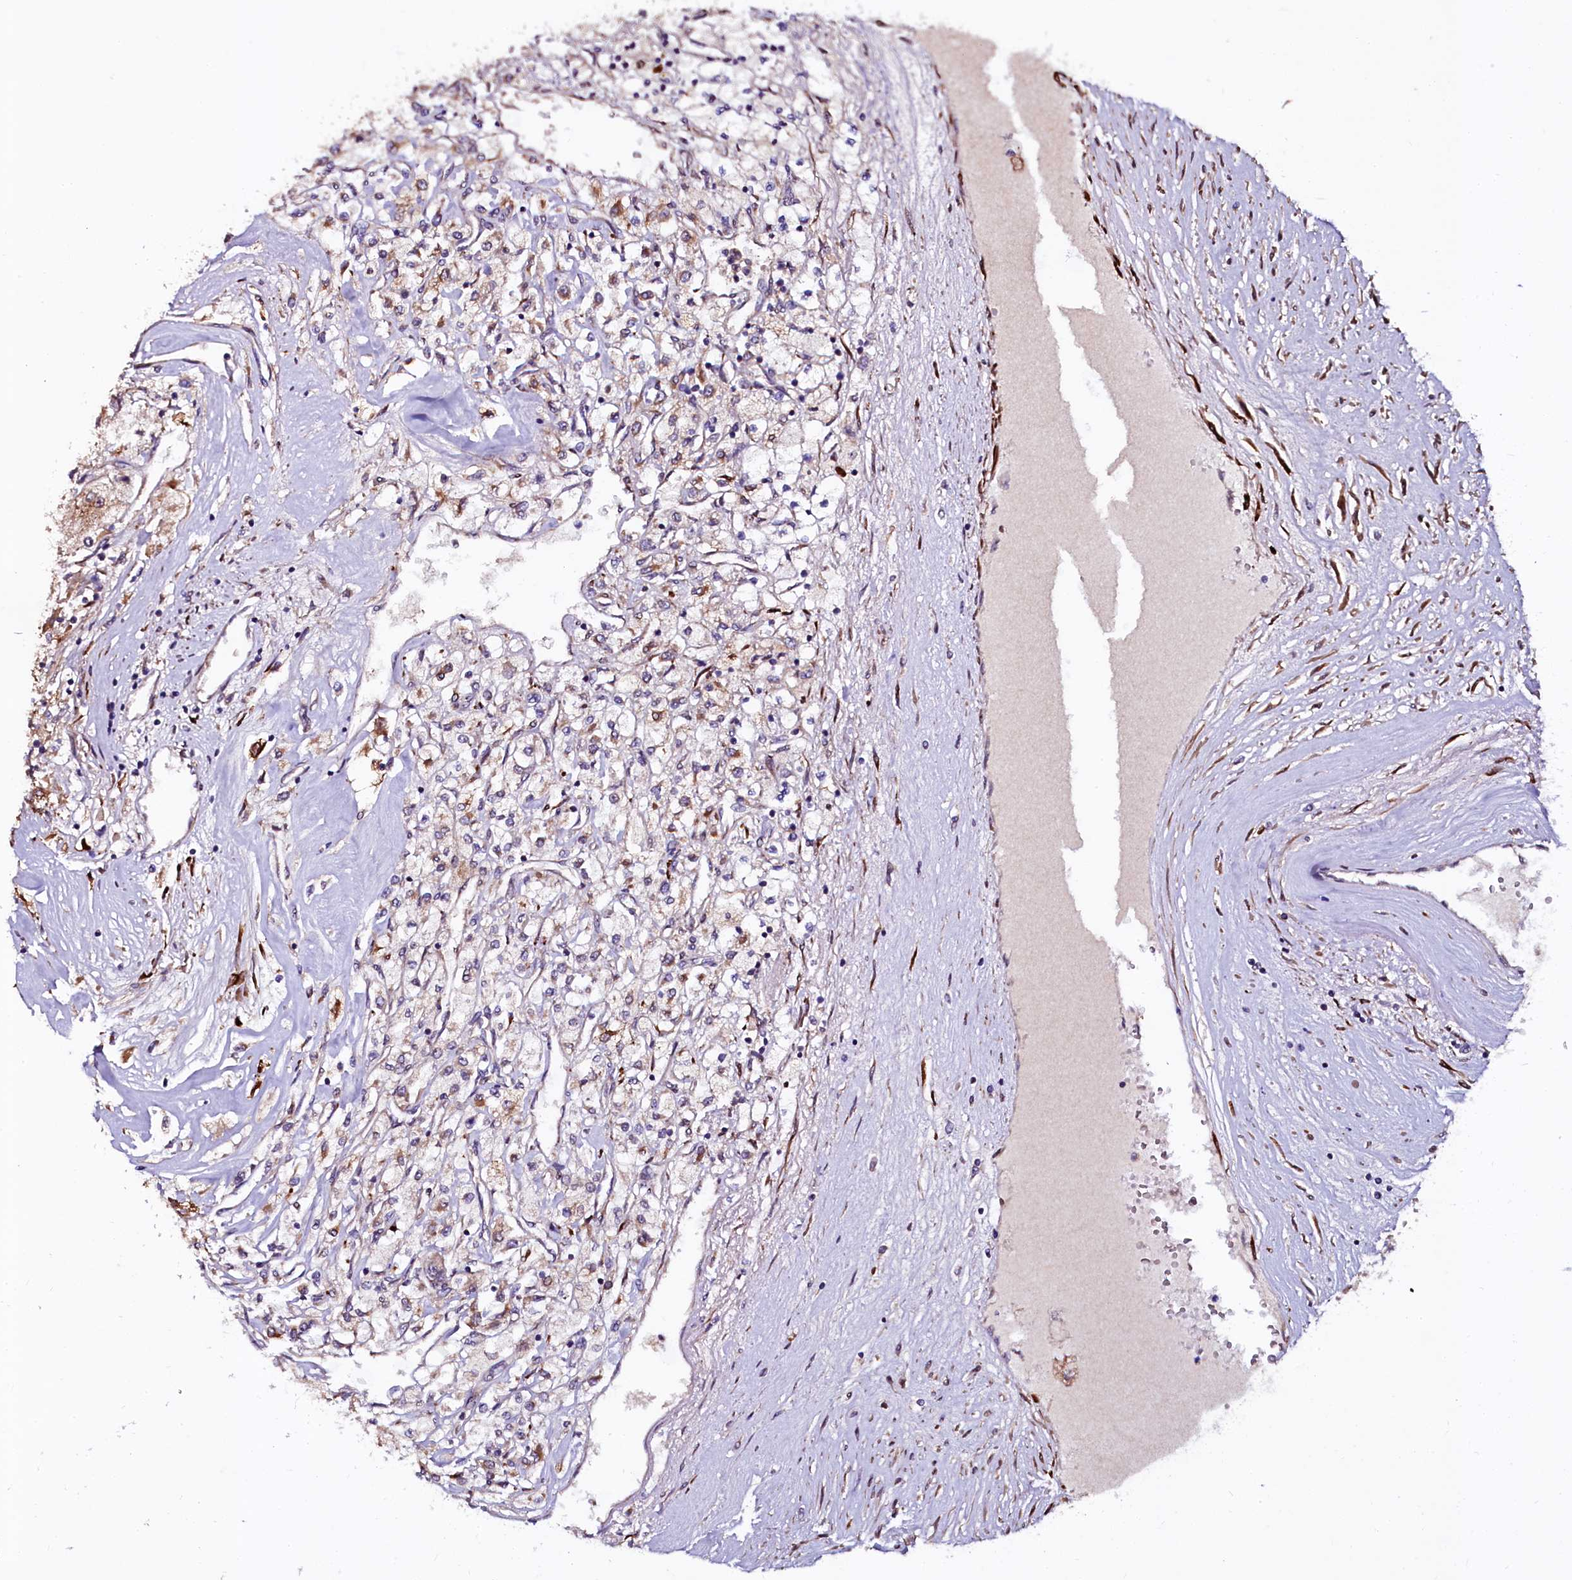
{"staining": {"intensity": "moderate", "quantity": "<25%", "location": "cytoplasmic/membranous"}, "tissue": "renal cancer", "cell_type": "Tumor cells", "image_type": "cancer", "snomed": [{"axis": "morphology", "description": "Adenocarcinoma, NOS"}, {"axis": "topography", "description": "Kidney"}], "caption": "There is low levels of moderate cytoplasmic/membranous positivity in tumor cells of renal cancer (adenocarcinoma), as demonstrated by immunohistochemical staining (brown color).", "gene": "N4BP1", "patient": {"sex": "male", "age": 80}}